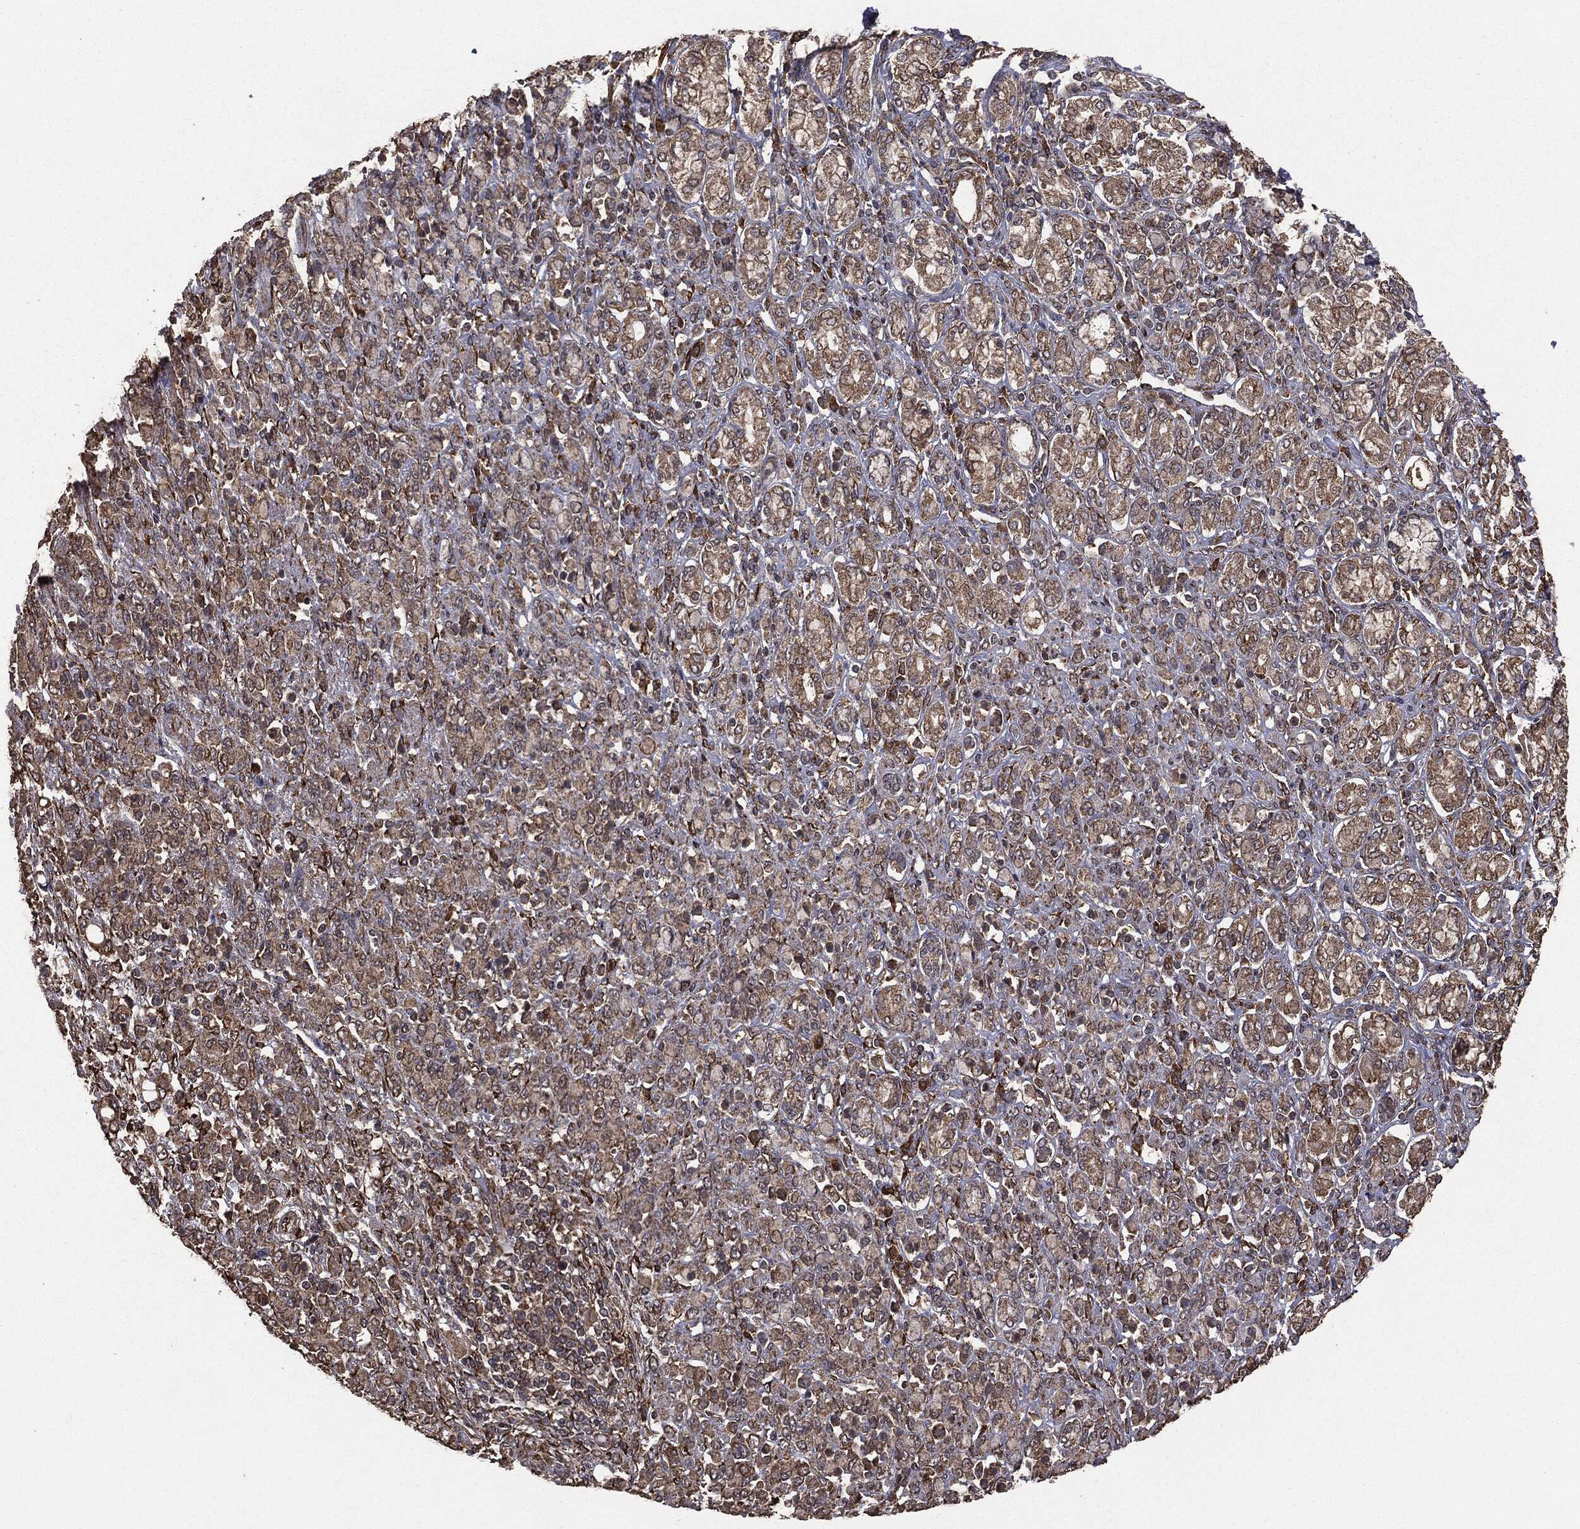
{"staining": {"intensity": "moderate", "quantity": "25%-75%", "location": "cytoplasmic/membranous"}, "tissue": "stomach cancer", "cell_type": "Tumor cells", "image_type": "cancer", "snomed": [{"axis": "morphology", "description": "Normal tissue, NOS"}, {"axis": "morphology", "description": "Adenocarcinoma, NOS"}, {"axis": "topography", "description": "Stomach"}], "caption": "Protein expression analysis of stomach adenocarcinoma reveals moderate cytoplasmic/membranous expression in about 25%-75% of tumor cells.", "gene": "MTOR", "patient": {"sex": "female", "age": 79}}